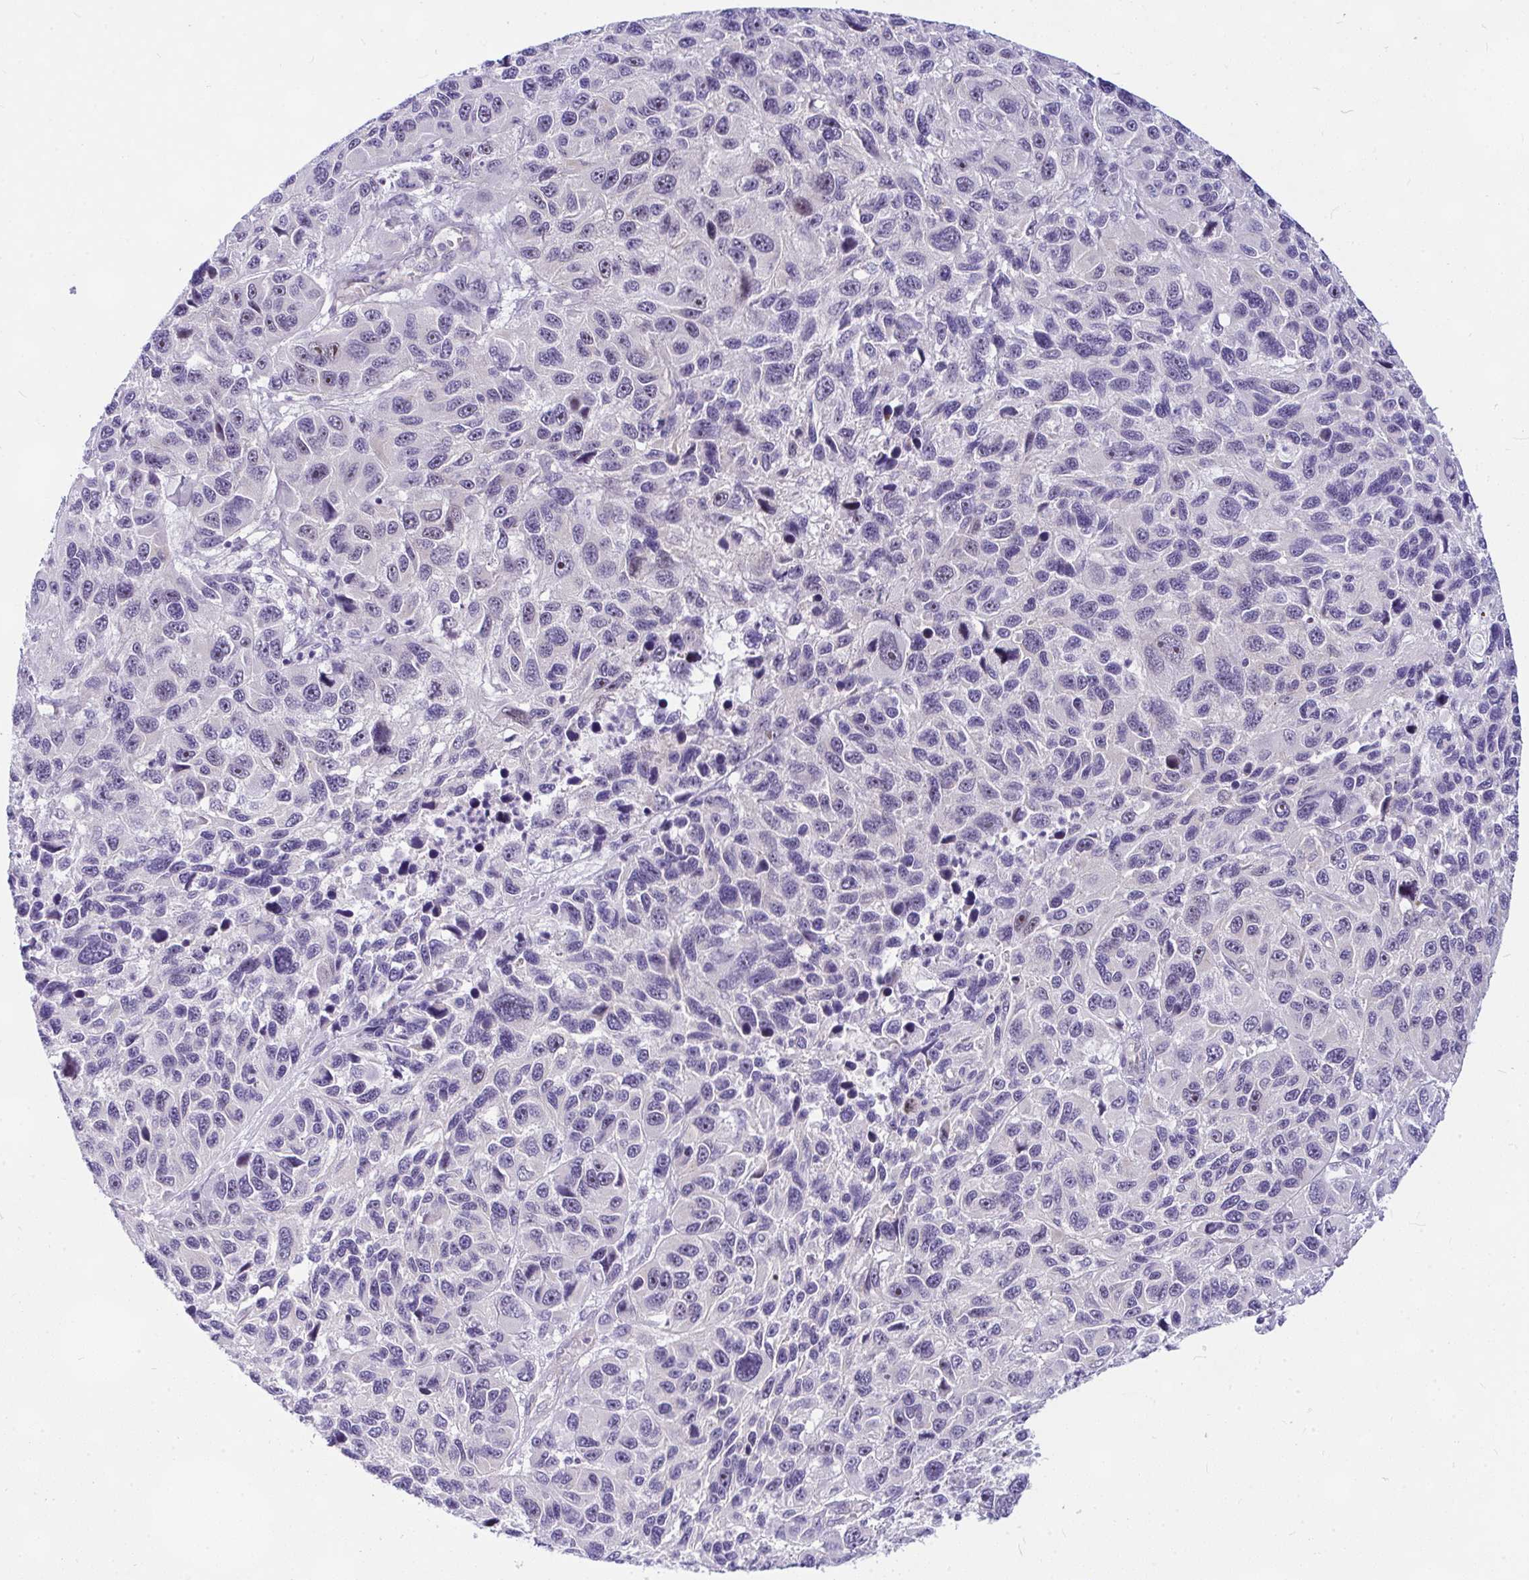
{"staining": {"intensity": "negative", "quantity": "none", "location": "none"}, "tissue": "melanoma", "cell_type": "Tumor cells", "image_type": "cancer", "snomed": [{"axis": "morphology", "description": "Malignant melanoma, NOS"}, {"axis": "topography", "description": "Skin"}], "caption": "Melanoma was stained to show a protein in brown. There is no significant expression in tumor cells.", "gene": "NFXL1", "patient": {"sex": "male", "age": 53}}